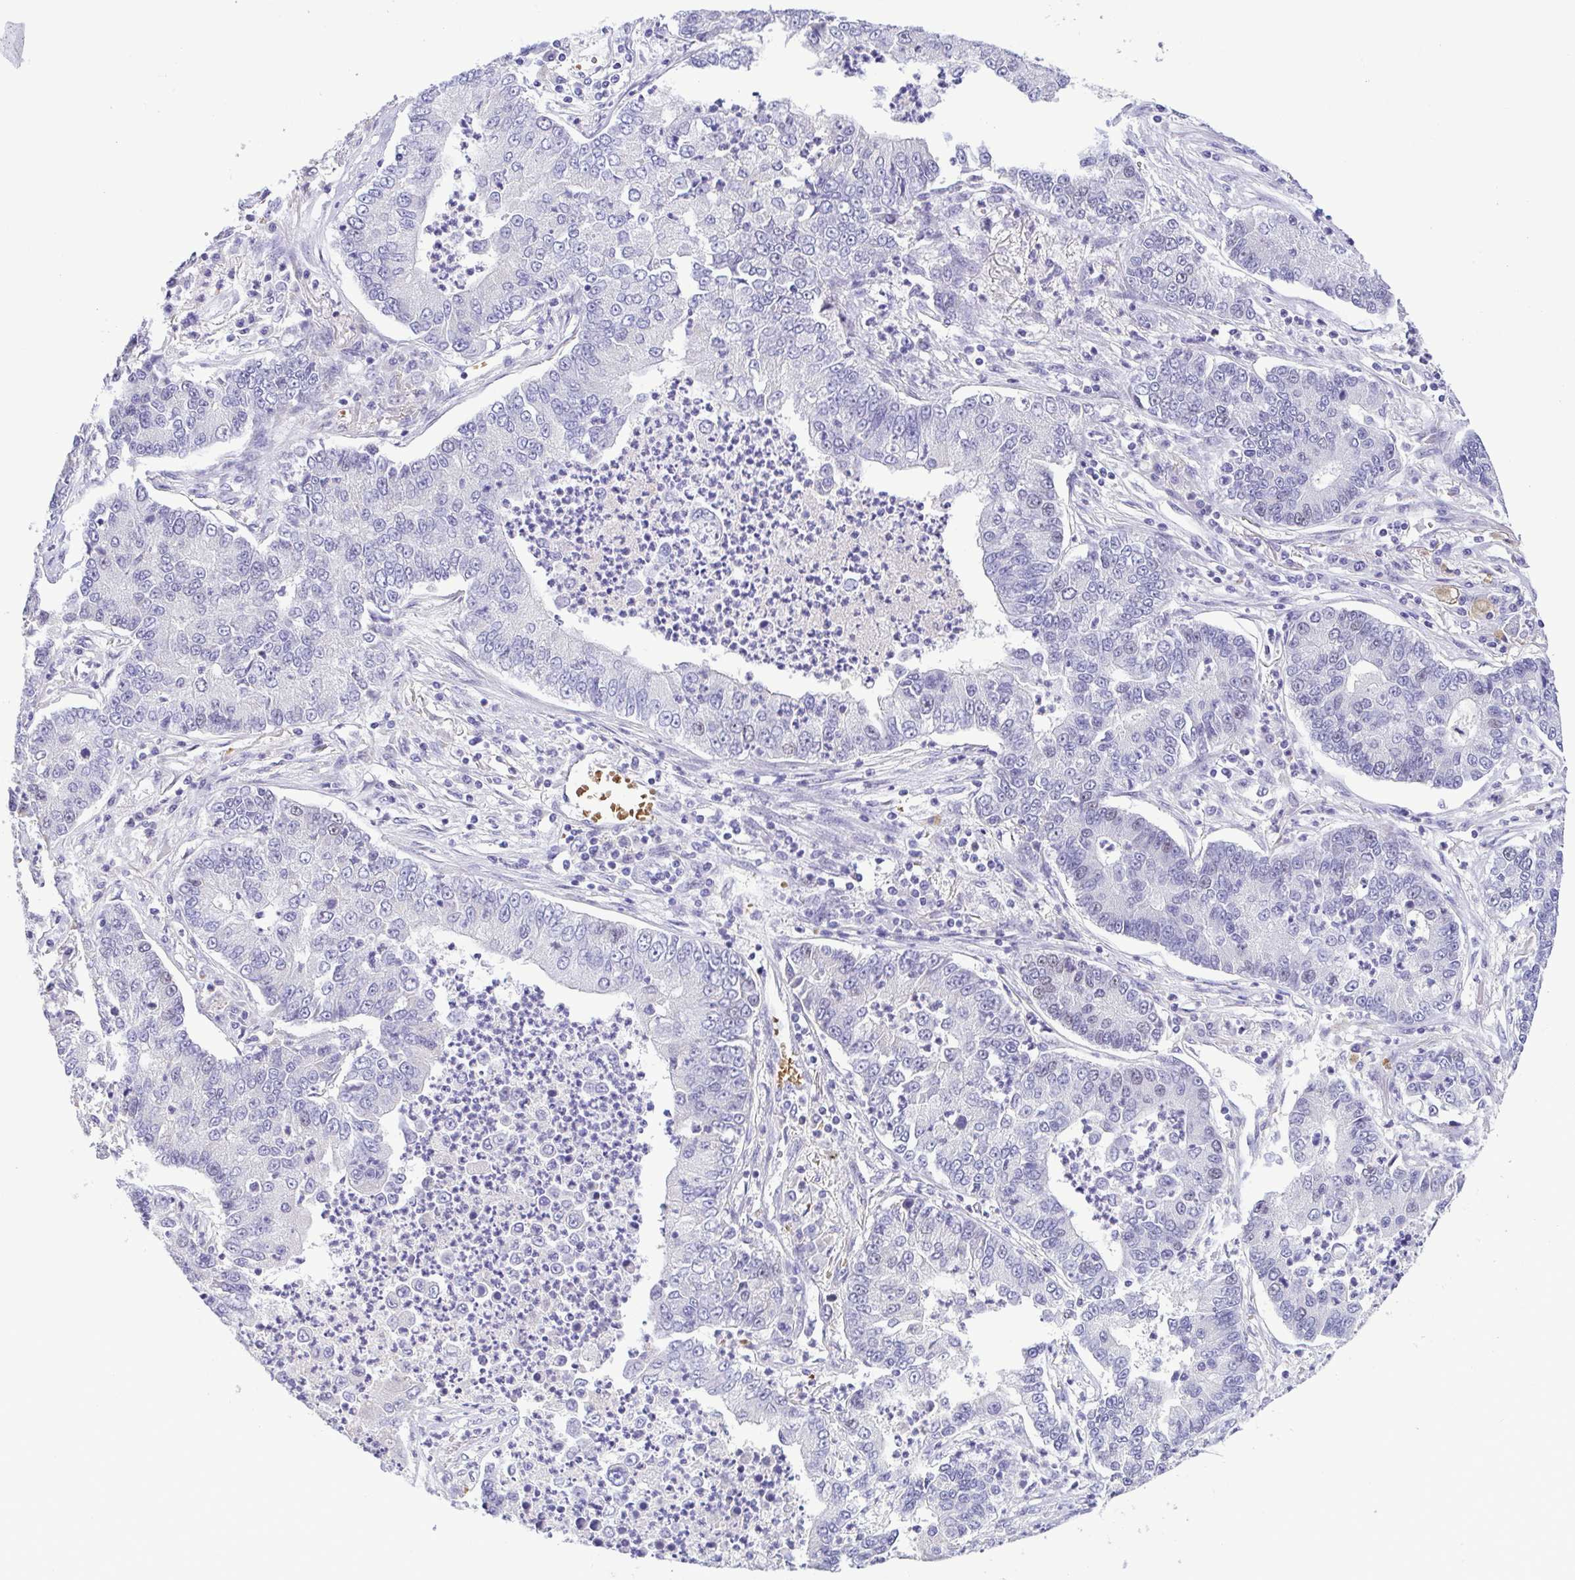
{"staining": {"intensity": "negative", "quantity": "none", "location": "none"}, "tissue": "lung cancer", "cell_type": "Tumor cells", "image_type": "cancer", "snomed": [{"axis": "morphology", "description": "Adenocarcinoma, NOS"}, {"axis": "topography", "description": "Lung"}], "caption": "DAB immunohistochemical staining of lung adenocarcinoma exhibits no significant expression in tumor cells. Nuclei are stained in blue.", "gene": "TIPIN", "patient": {"sex": "female", "age": 57}}